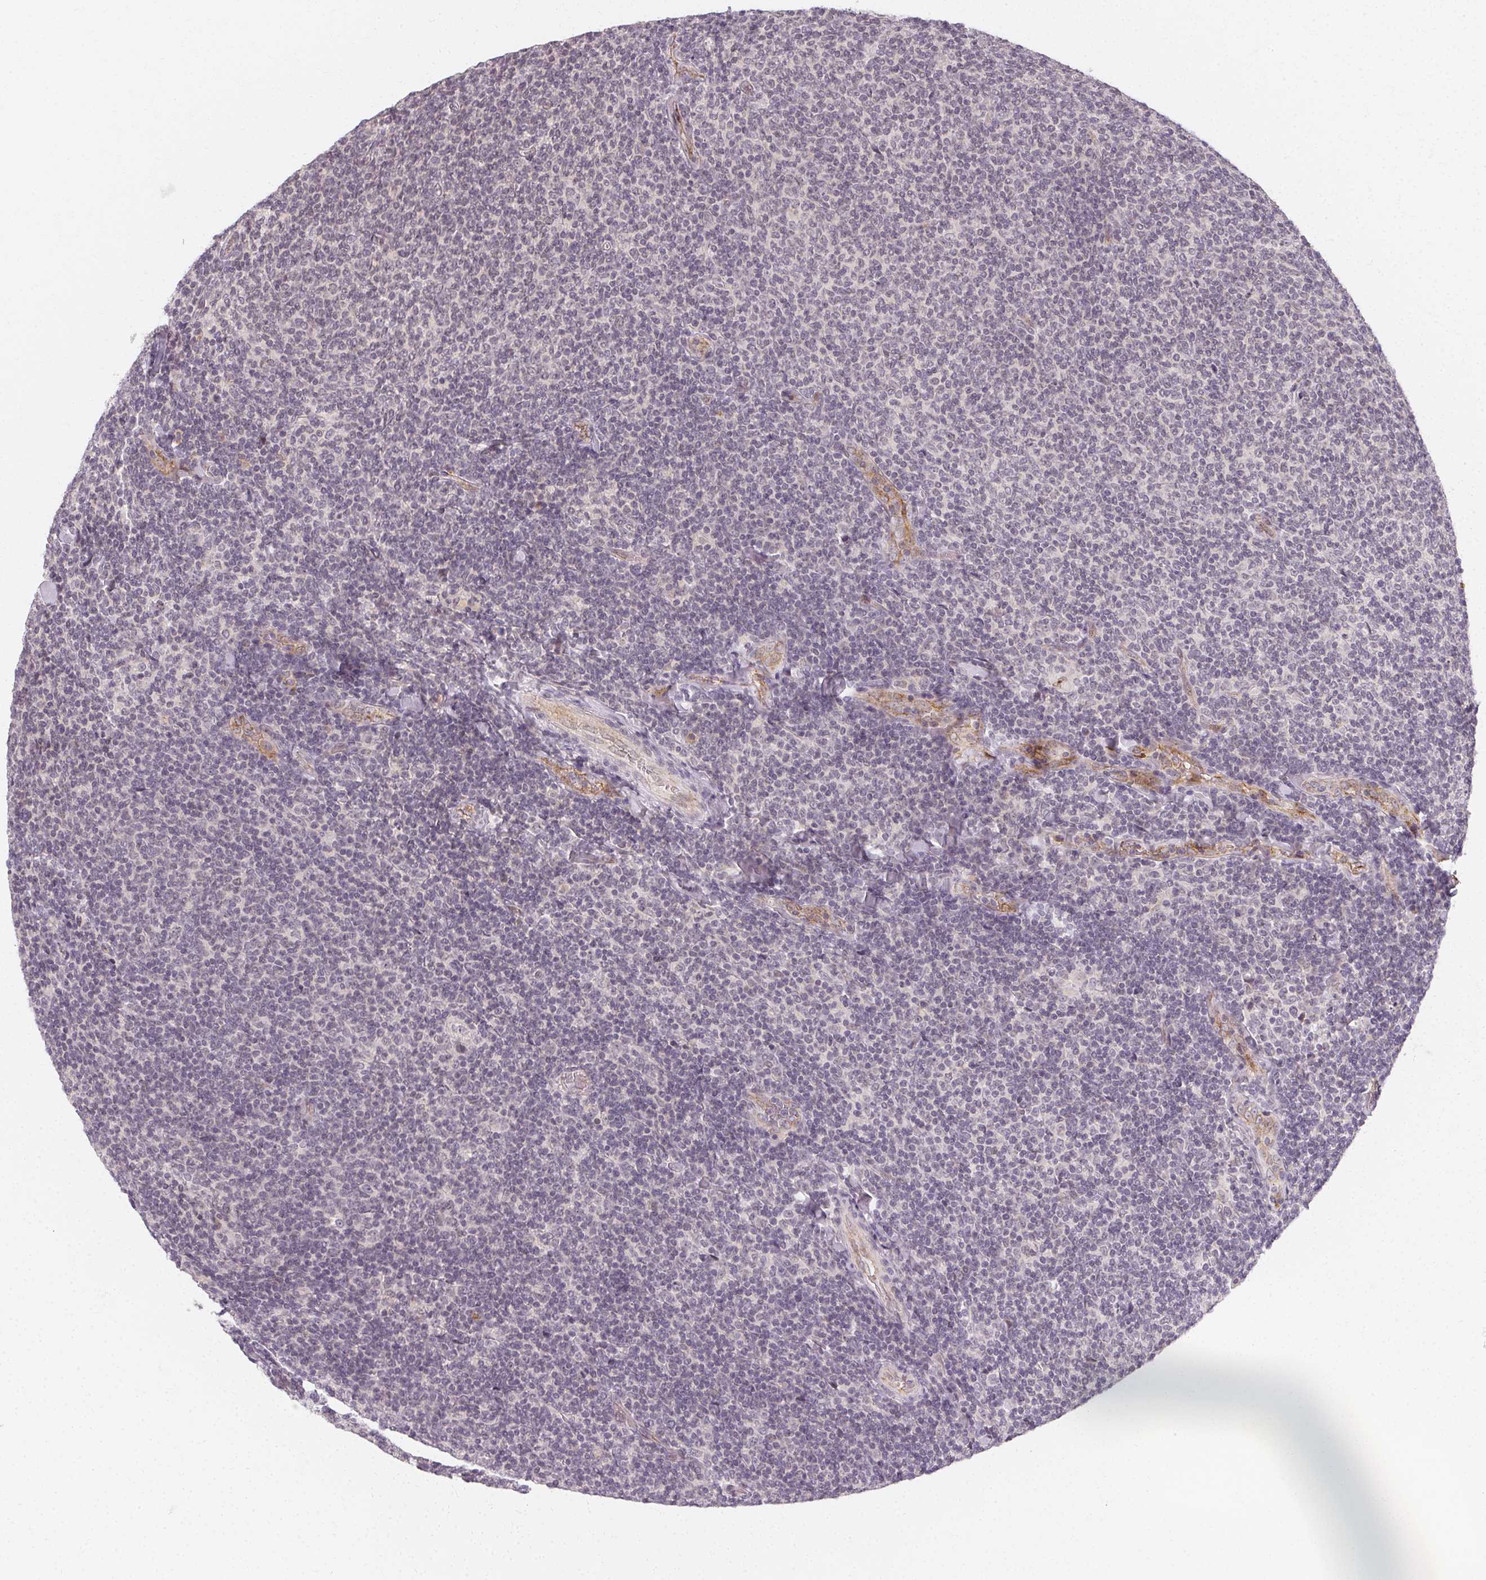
{"staining": {"intensity": "negative", "quantity": "none", "location": "none"}, "tissue": "lymphoma", "cell_type": "Tumor cells", "image_type": "cancer", "snomed": [{"axis": "morphology", "description": "Malignant lymphoma, non-Hodgkin's type, Low grade"}, {"axis": "topography", "description": "Lymph node"}], "caption": "Tumor cells show no significant protein staining in malignant lymphoma, non-Hodgkin's type (low-grade).", "gene": "CLCNKB", "patient": {"sex": "male", "age": 52}}